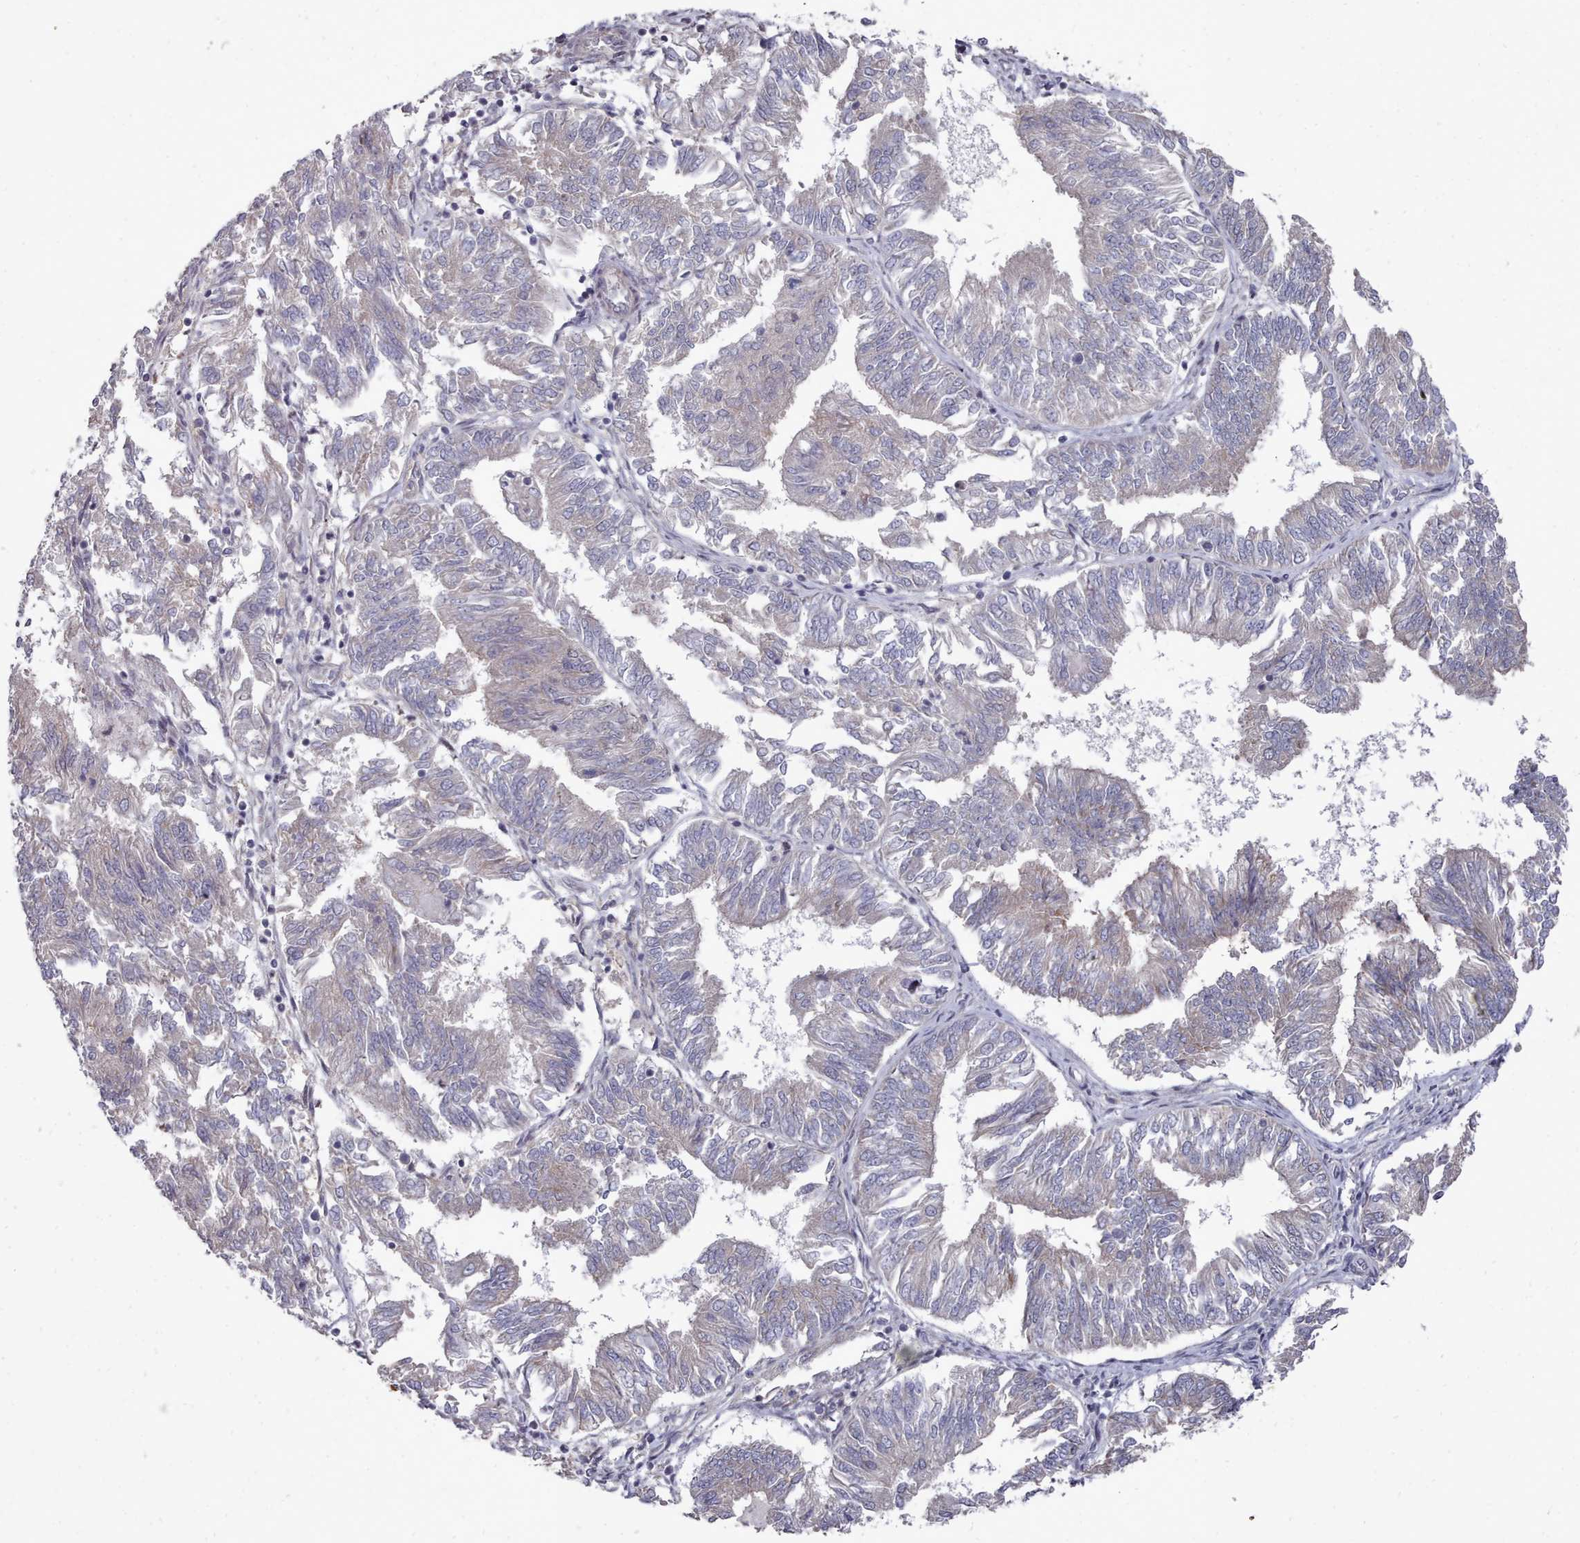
{"staining": {"intensity": "weak", "quantity": "<25%", "location": "cytoplasmic/membranous"}, "tissue": "endometrial cancer", "cell_type": "Tumor cells", "image_type": "cancer", "snomed": [{"axis": "morphology", "description": "Adenocarcinoma, NOS"}, {"axis": "topography", "description": "Endometrium"}], "caption": "This photomicrograph is of endometrial cancer stained with immunohistochemistry to label a protein in brown with the nuclei are counter-stained blue. There is no expression in tumor cells.", "gene": "ACKR3", "patient": {"sex": "female", "age": 58}}